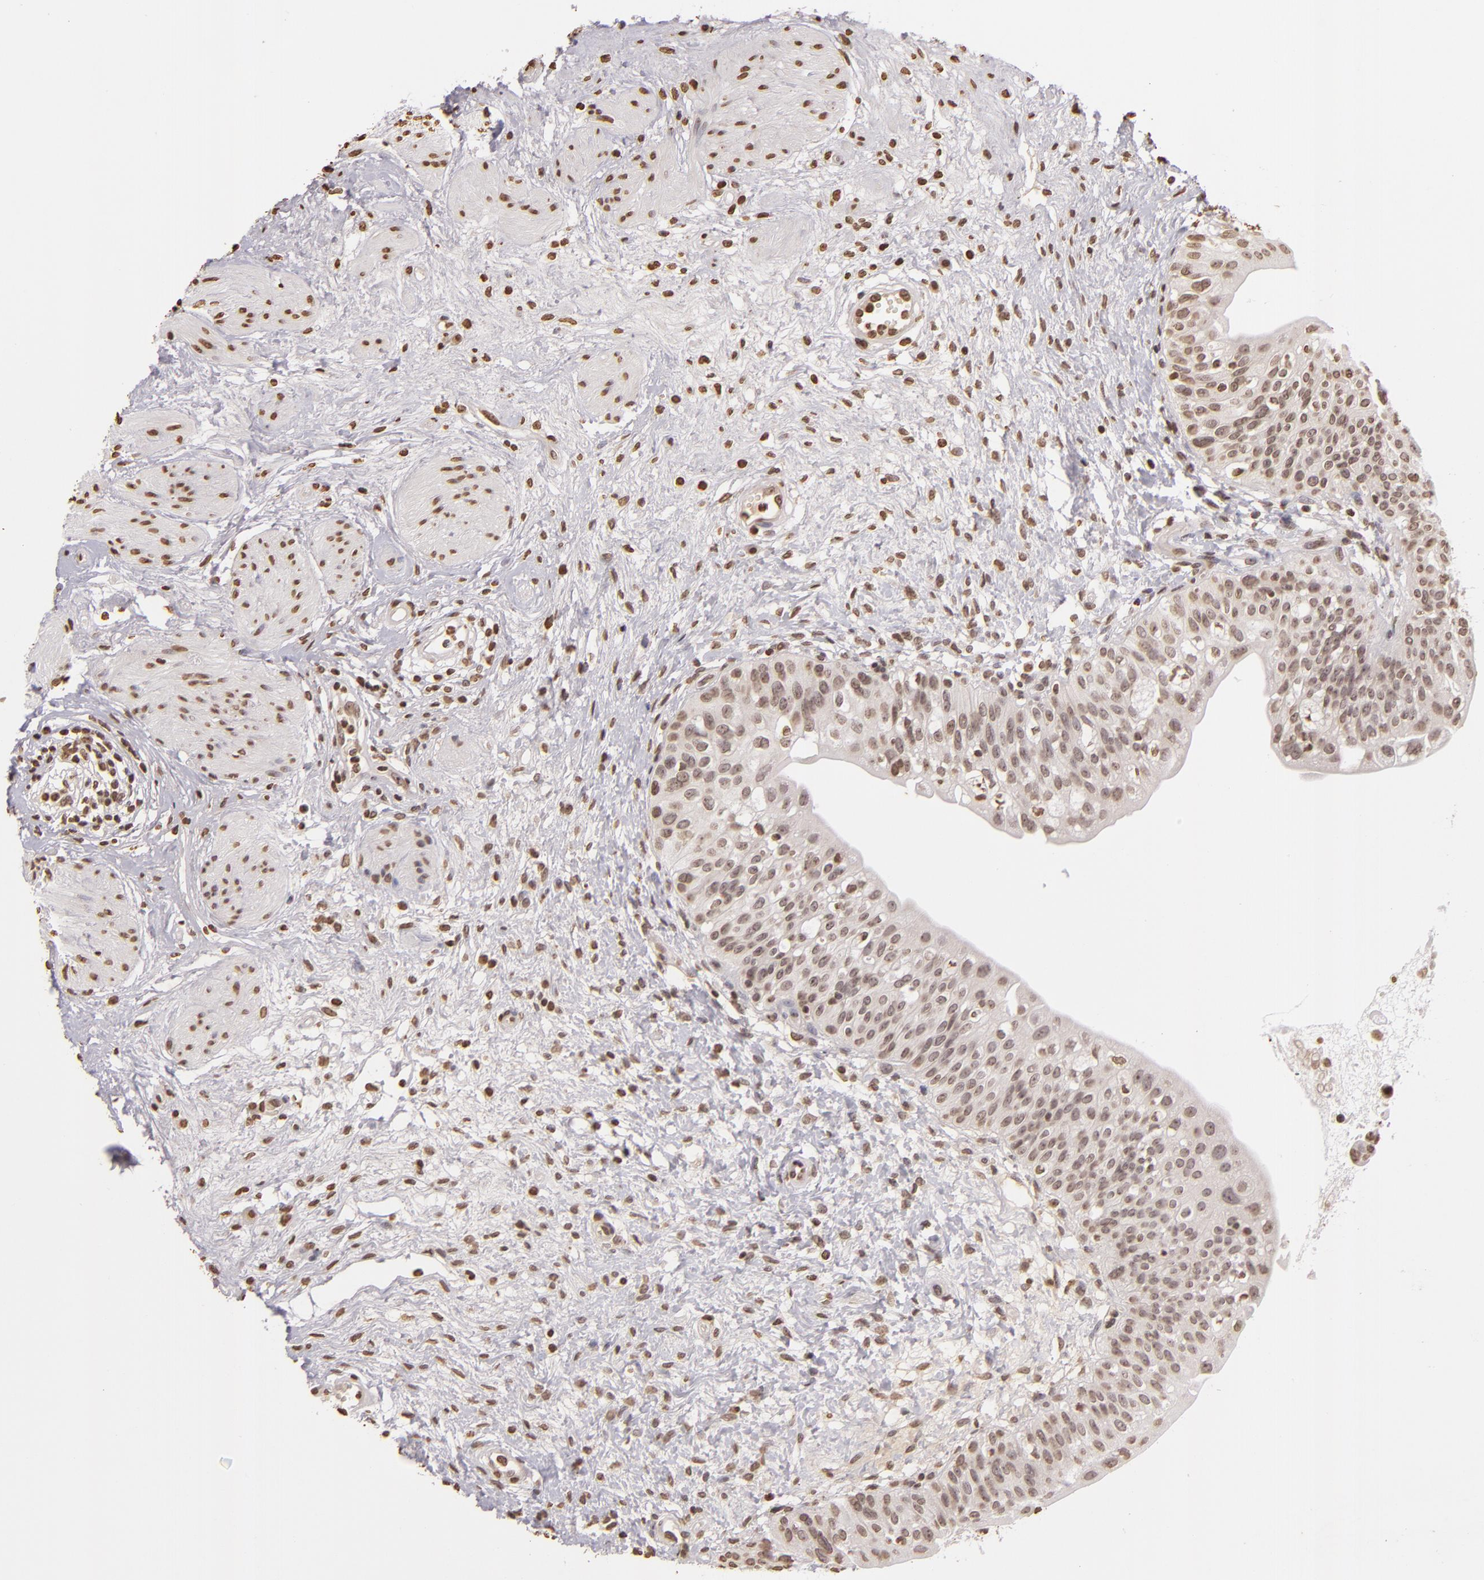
{"staining": {"intensity": "moderate", "quantity": ">75%", "location": "nuclear"}, "tissue": "urinary bladder", "cell_type": "Urothelial cells", "image_type": "normal", "snomed": [{"axis": "morphology", "description": "Normal tissue, NOS"}, {"axis": "topography", "description": "Urinary bladder"}], "caption": "Immunohistochemistry photomicrograph of normal urinary bladder stained for a protein (brown), which reveals medium levels of moderate nuclear staining in approximately >75% of urothelial cells.", "gene": "THRB", "patient": {"sex": "female", "age": 55}}